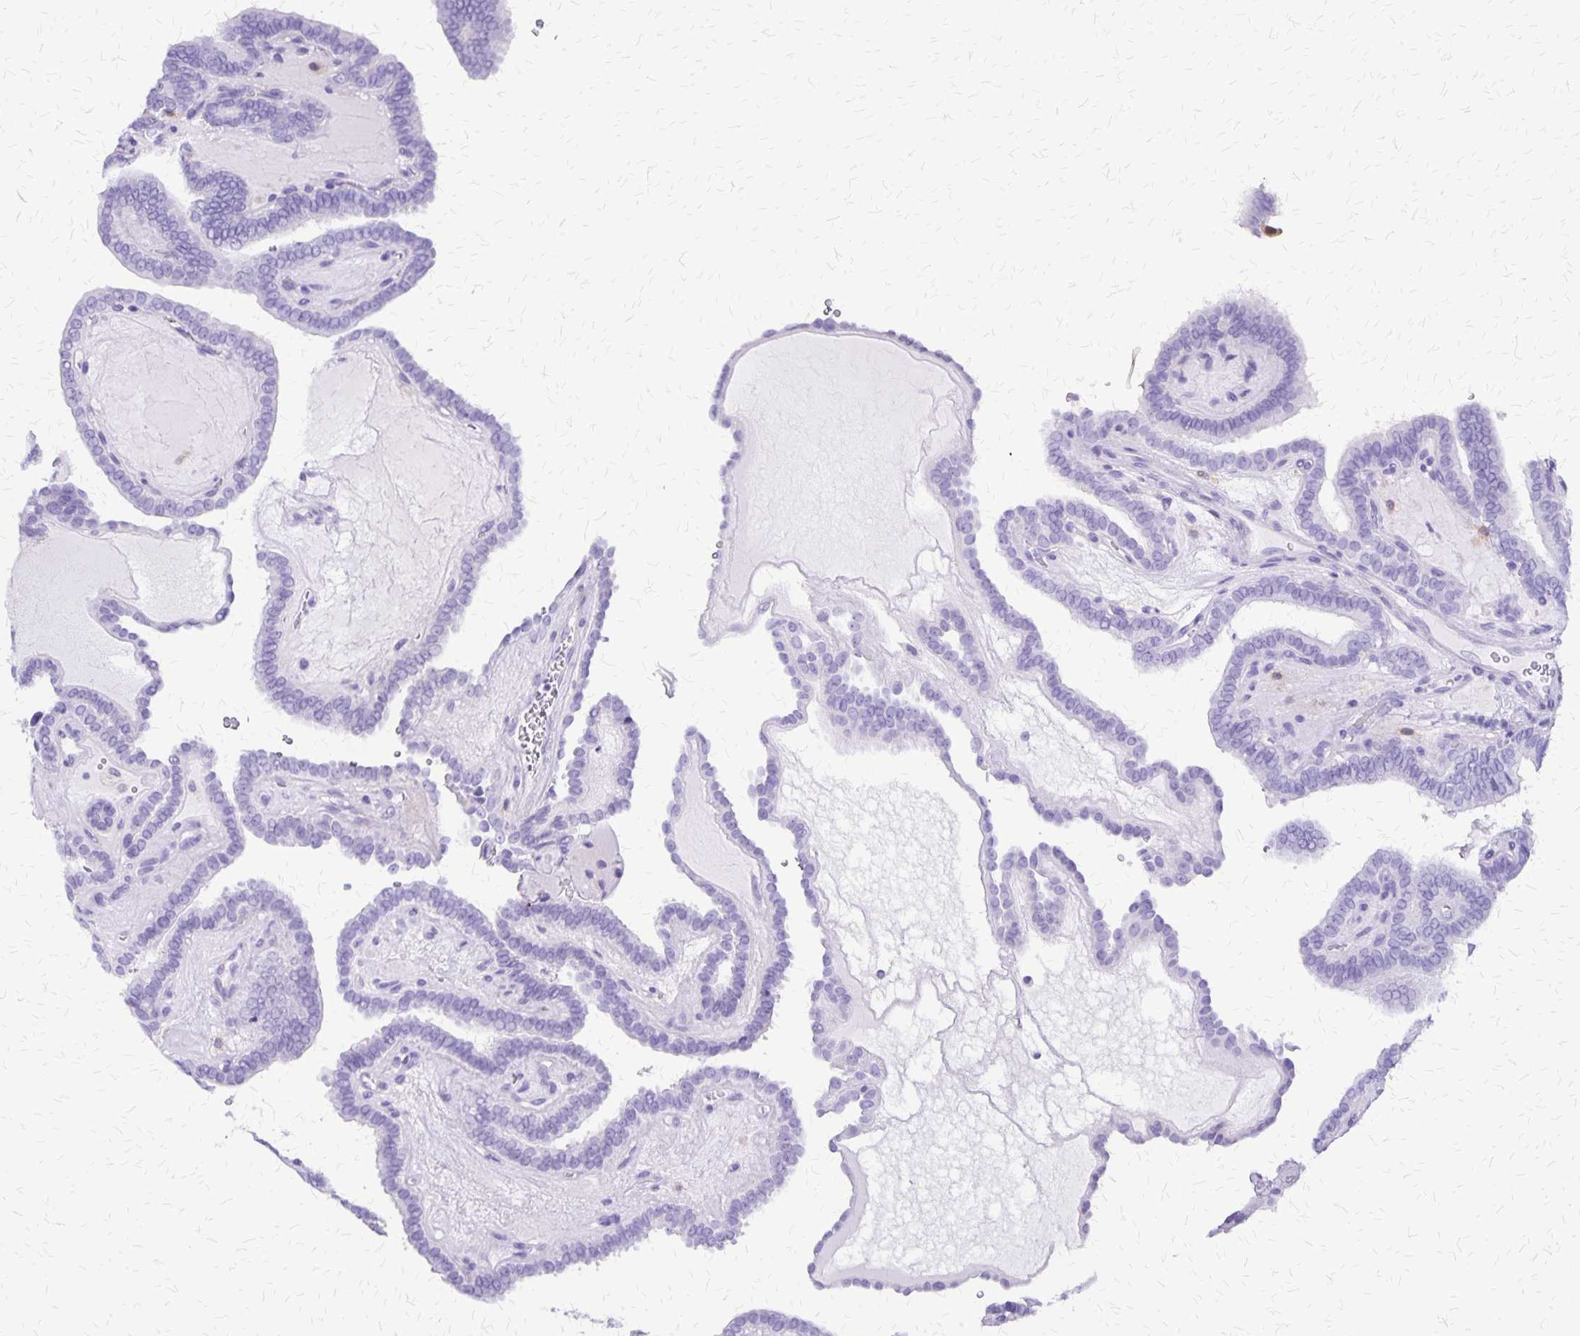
{"staining": {"intensity": "negative", "quantity": "none", "location": "none"}, "tissue": "thyroid cancer", "cell_type": "Tumor cells", "image_type": "cancer", "snomed": [{"axis": "morphology", "description": "Papillary adenocarcinoma, NOS"}, {"axis": "topography", "description": "Thyroid gland"}], "caption": "There is no significant expression in tumor cells of papillary adenocarcinoma (thyroid).", "gene": "SLC13A2", "patient": {"sex": "female", "age": 21}}